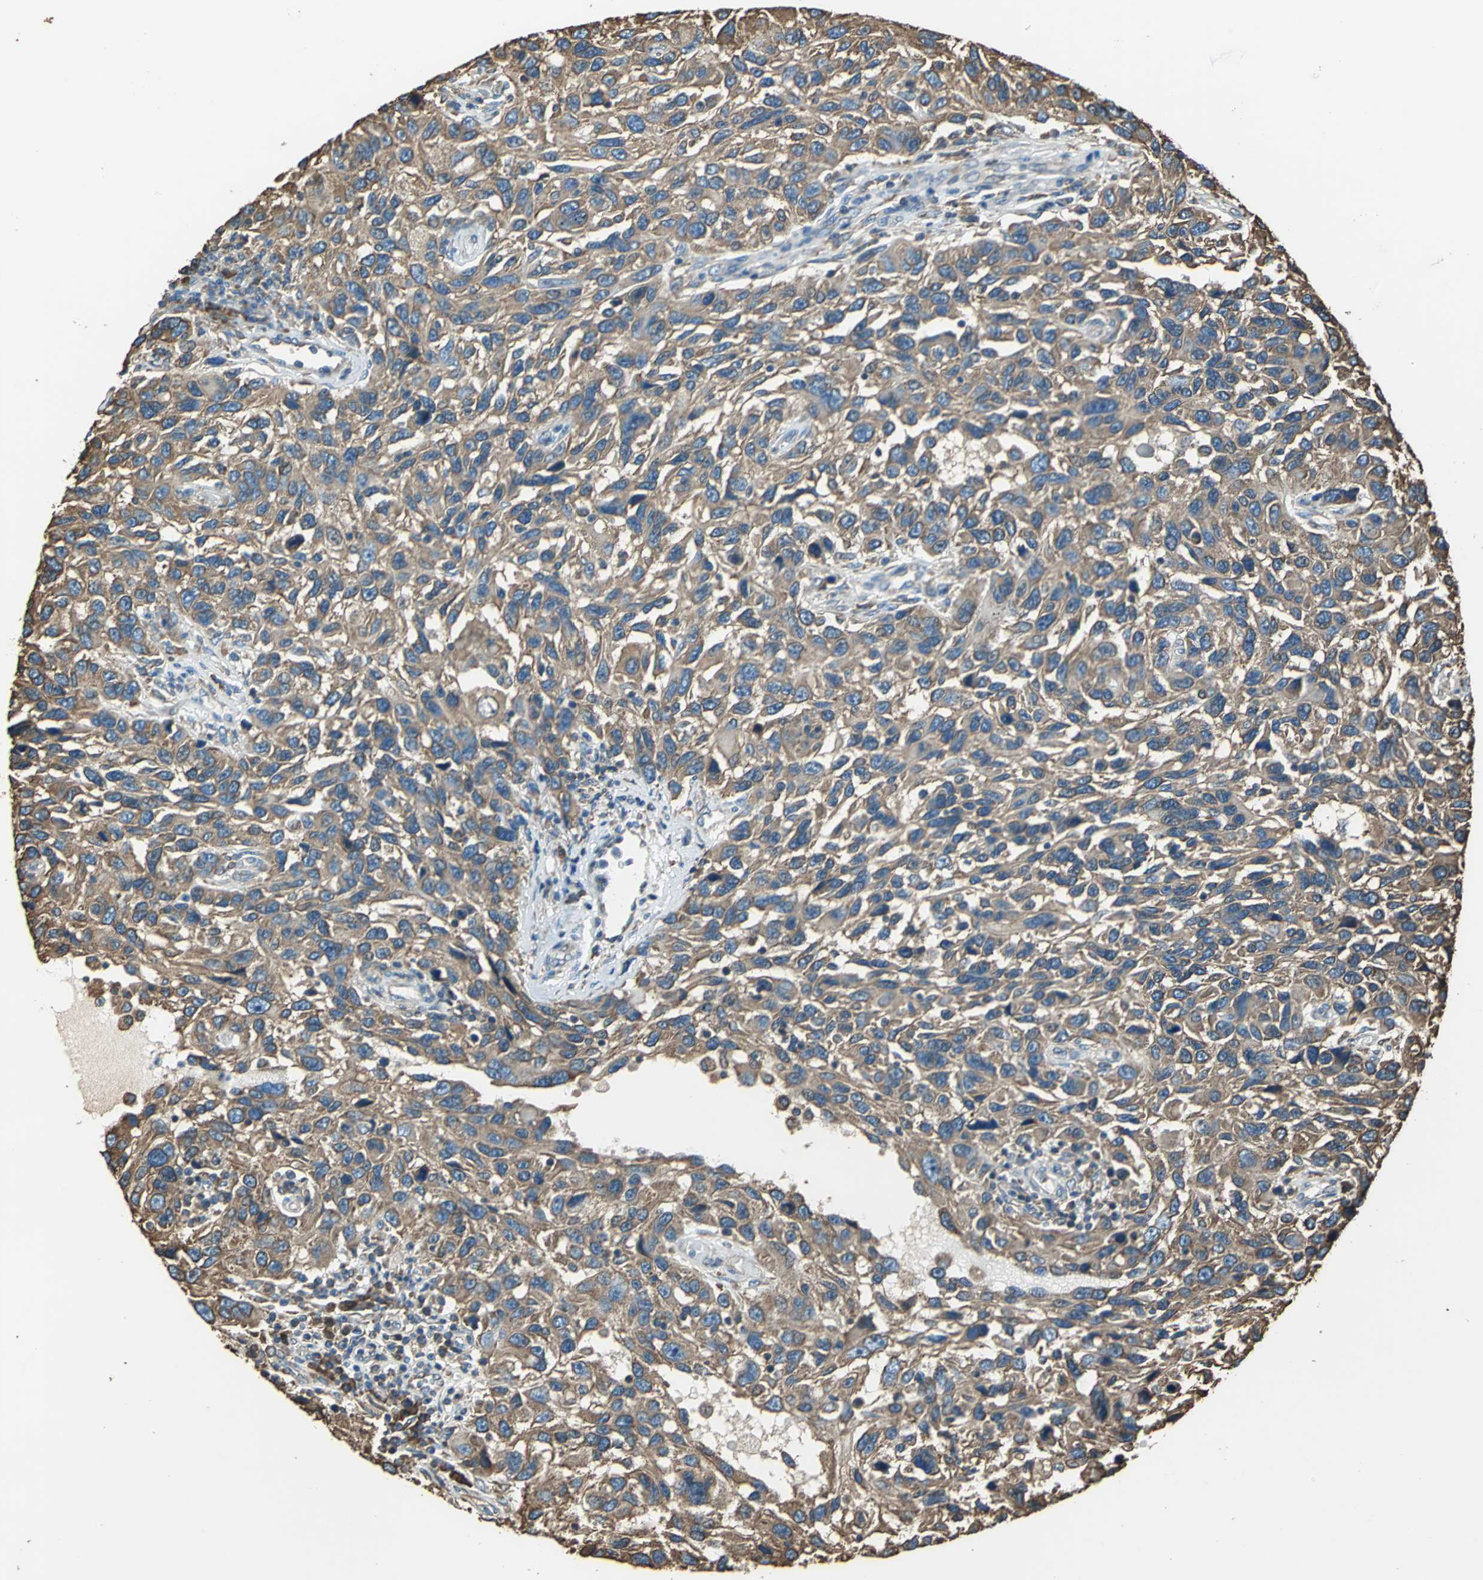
{"staining": {"intensity": "moderate", "quantity": ">75%", "location": "cytoplasmic/membranous"}, "tissue": "melanoma", "cell_type": "Tumor cells", "image_type": "cancer", "snomed": [{"axis": "morphology", "description": "Malignant melanoma, NOS"}, {"axis": "topography", "description": "Skin"}], "caption": "Protein positivity by immunohistochemistry (IHC) exhibits moderate cytoplasmic/membranous staining in about >75% of tumor cells in melanoma.", "gene": "GPANK1", "patient": {"sex": "male", "age": 53}}